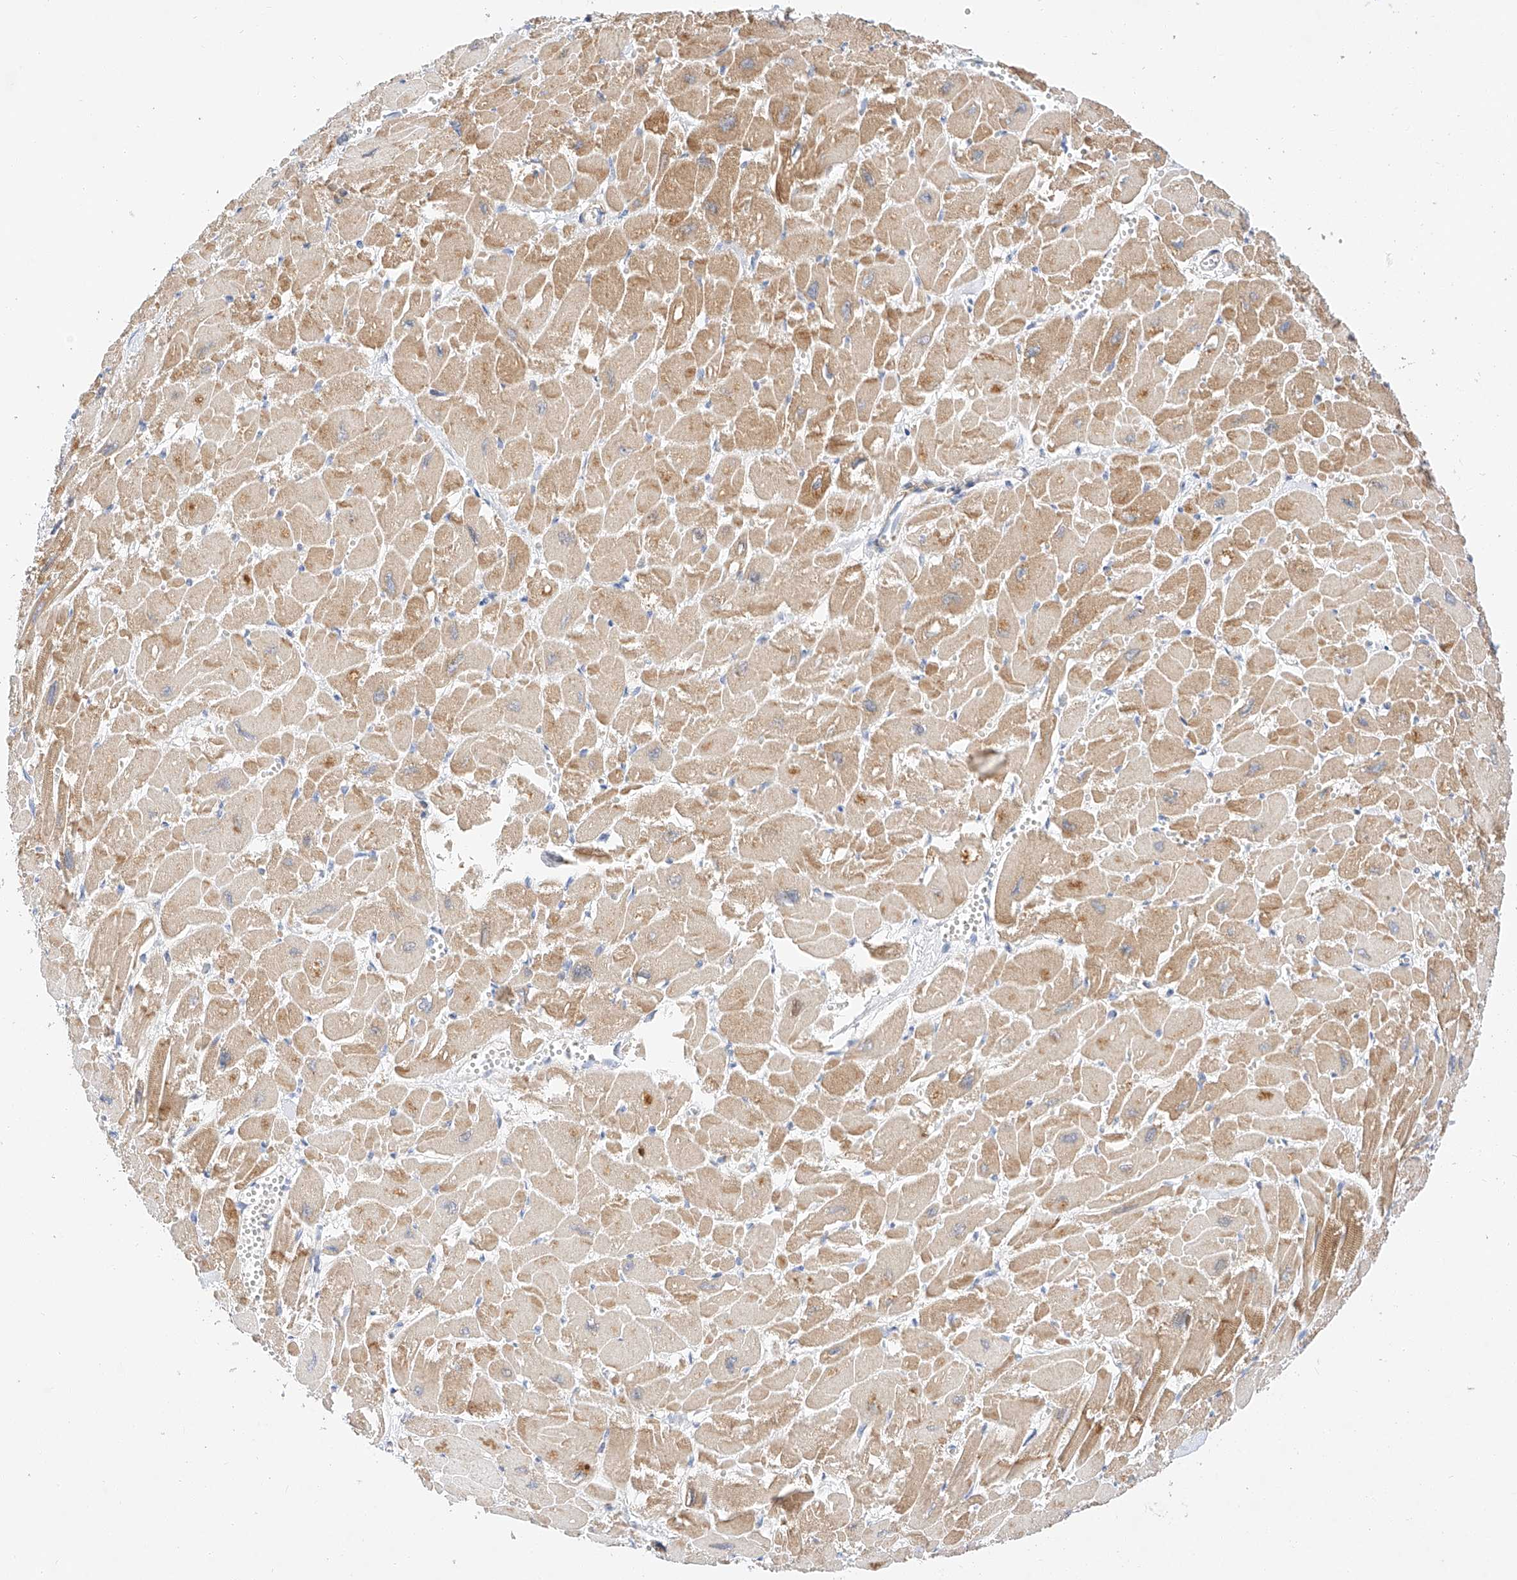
{"staining": {"intensity": "moderate", "quantity": ">75%", "location": "cytoplasmic/membranous"}, "tissue": "heart muscle", "cell_type": "Cardiomyocytes", "image_type": "normal", "snomed": [{"axis": "morphology", "description": "Normal tissue, NOS"}, {"axis": "topography", "description": "Heart"}], "caption": "A high-resolution image shows immunohistochemistry (IHC) staining of unremarkable heart muscle, which reveals moderate cytoplasmic/membranous staining in approximately >75% of cardiomyocytes. (Brightfield microscopy of DAB IHC at high magnification).", "gene": "C6orf118", "patient": {"sex": "male", "age": 54}}